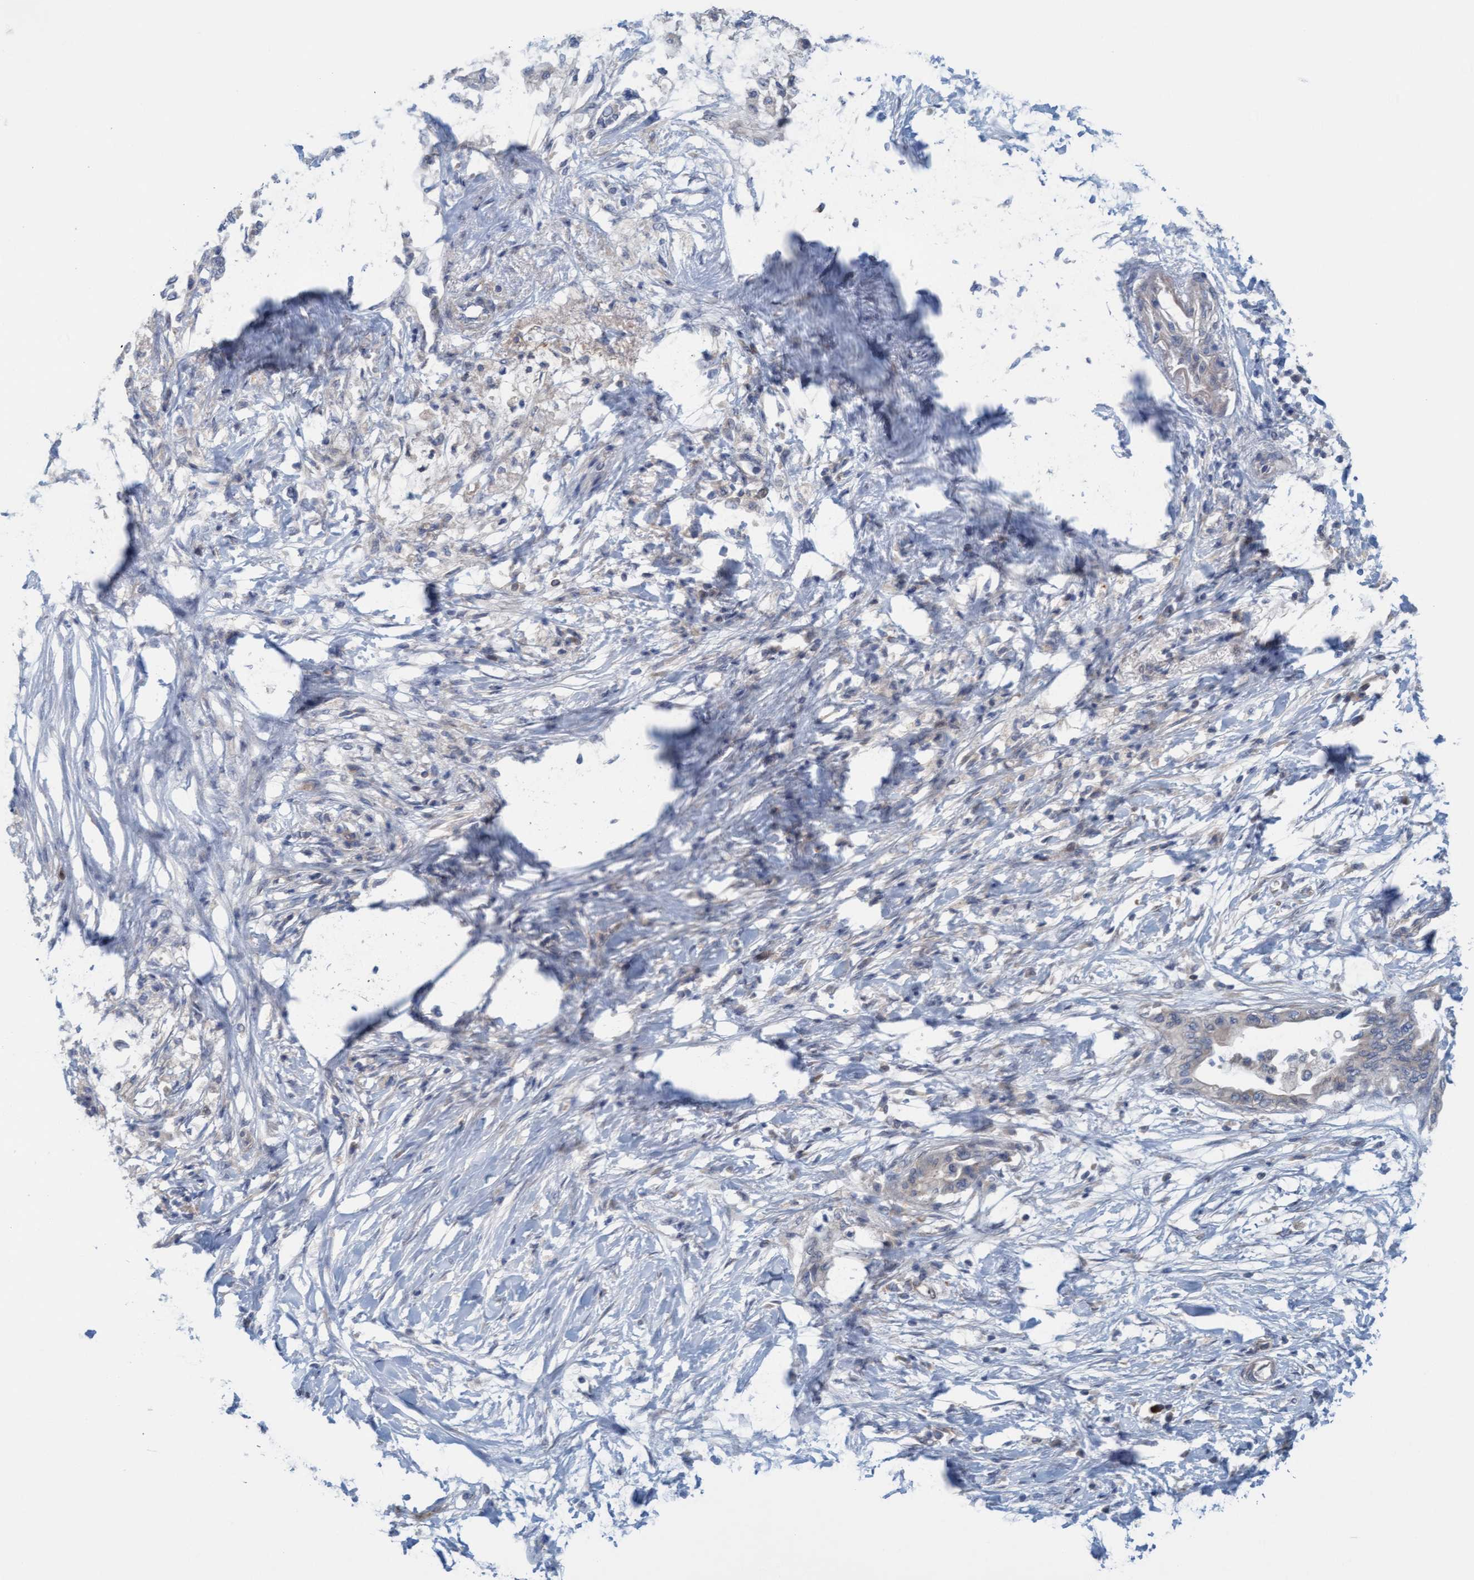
{"staining": {"intensity": "negative", "quantity": "none", "location": "none"}, "tissue": "pancreatic cancer", "cell_type": "Tumor cells", "image_type": "cancer", "snomed": [{"axis": "morphology", "description": "Normal tissue, NOS"}, {"axis": "morphology", "description": "Adenocarcinoma, NOS"}, {"axis": "topography", "description": "Pancreas"}, {"axis": "topography", "description": "Duodenum"}], "caption": "The image exhibits no significant expression in tumor cells of pancreatic adenocarcinoma.", "gene": "KLHL25", "patient": {"sex": "female", "age": 60}}